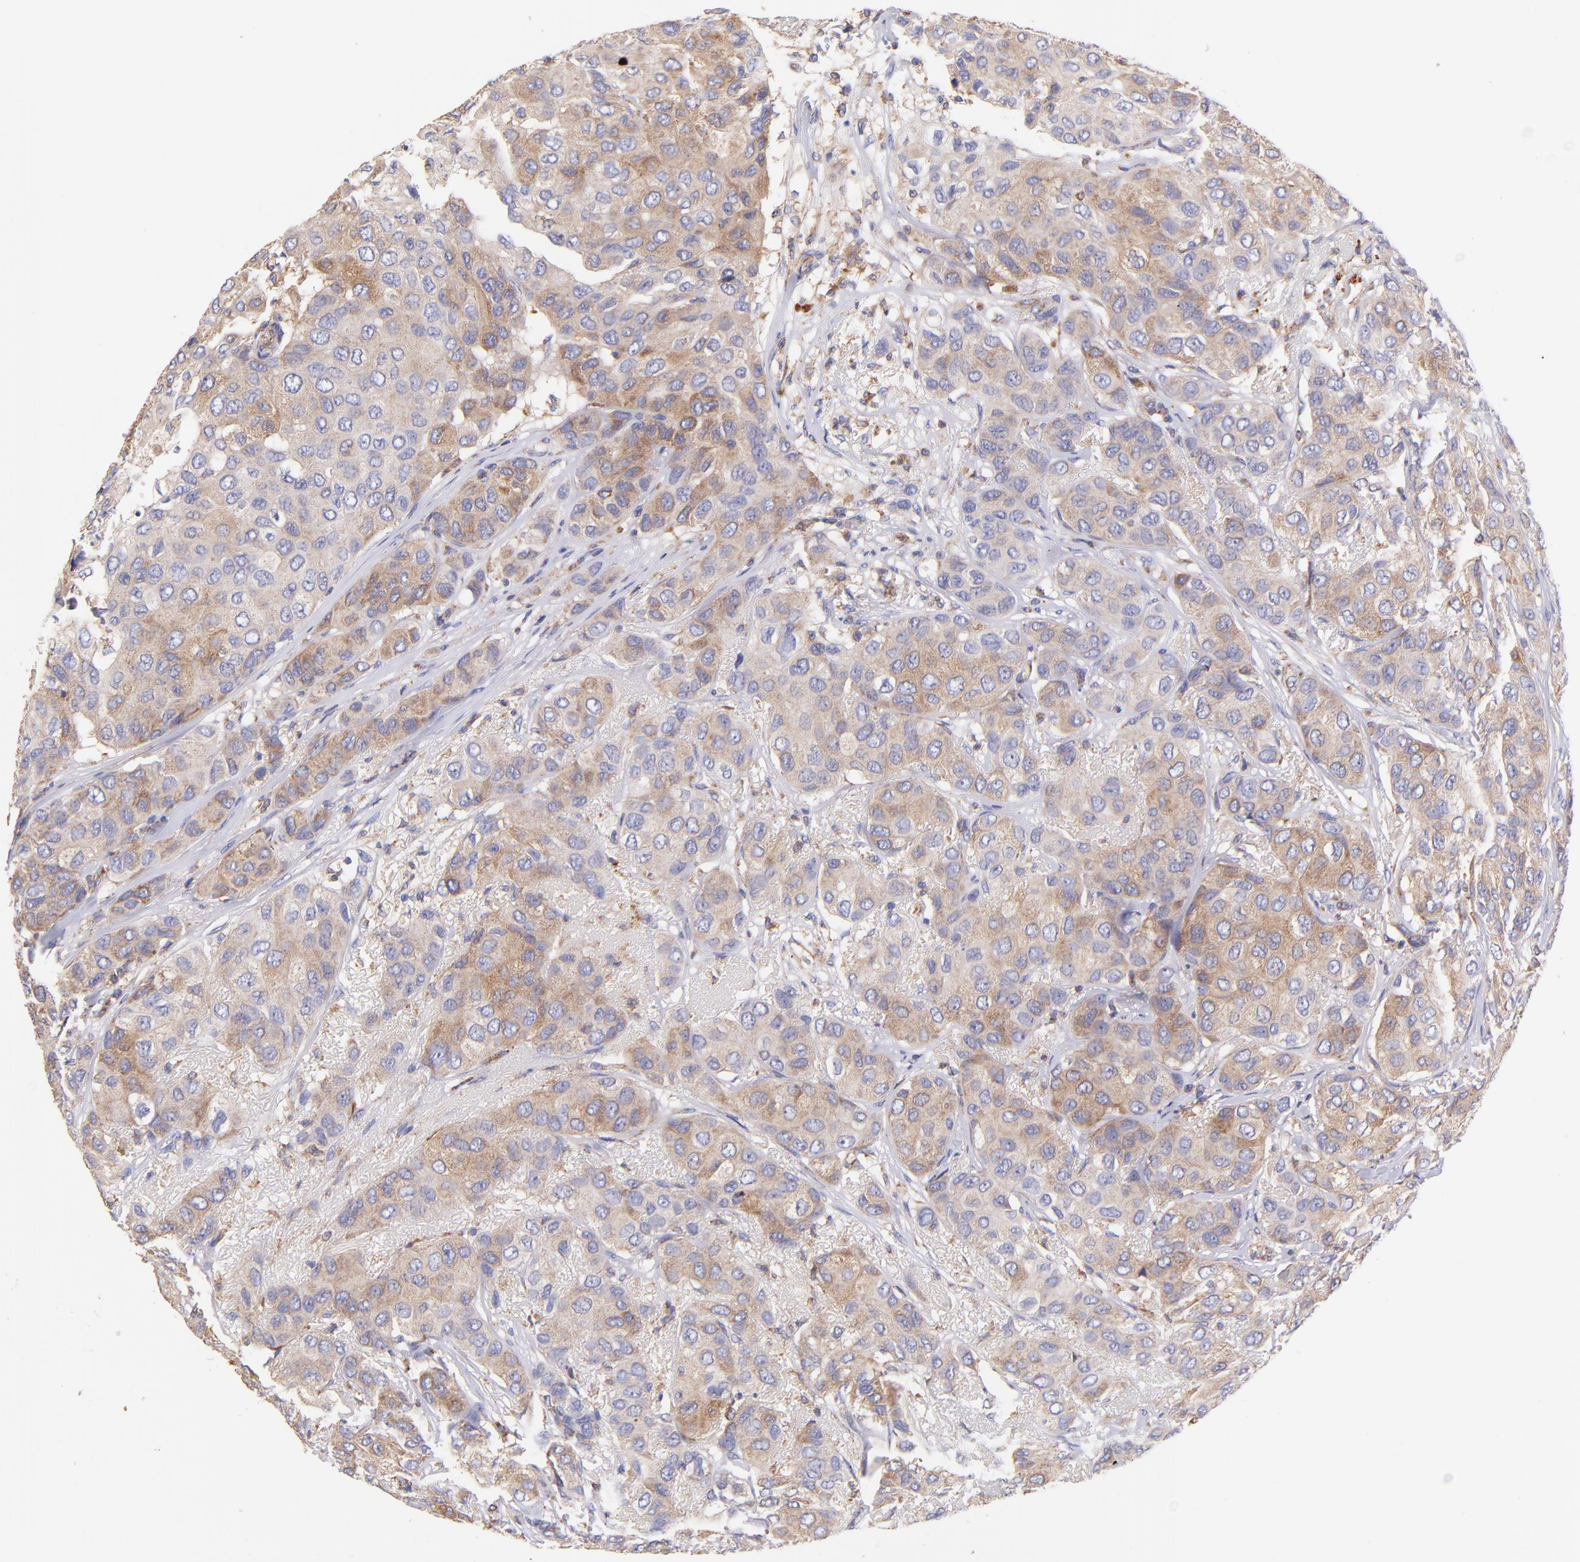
{"staining": {"intensity": "weak", "quantity": ">75%", "location": "cytoplasmic/membranous"}, "tissue": "breast cancer", "cell_type": "Tumor cells", "image_type": "cancer", "snomed": [{"axis": "morphology", "description": "Duct carcinoma"}, {"axis": "topography", "description": "Breast"}], "caption": "Immunohistochemical staining of breast cancer (invasive ductal carcinoma) displays weak cytoplasmic/membranous protein staining in approximately >75% of tumor cells. (DAB (3,3'-diaminobenzidine) IHC, brown staining for protein, blue staining for nuclei).", "gene": "PREX1", "patient": {"sex": "female", "age": 68}}